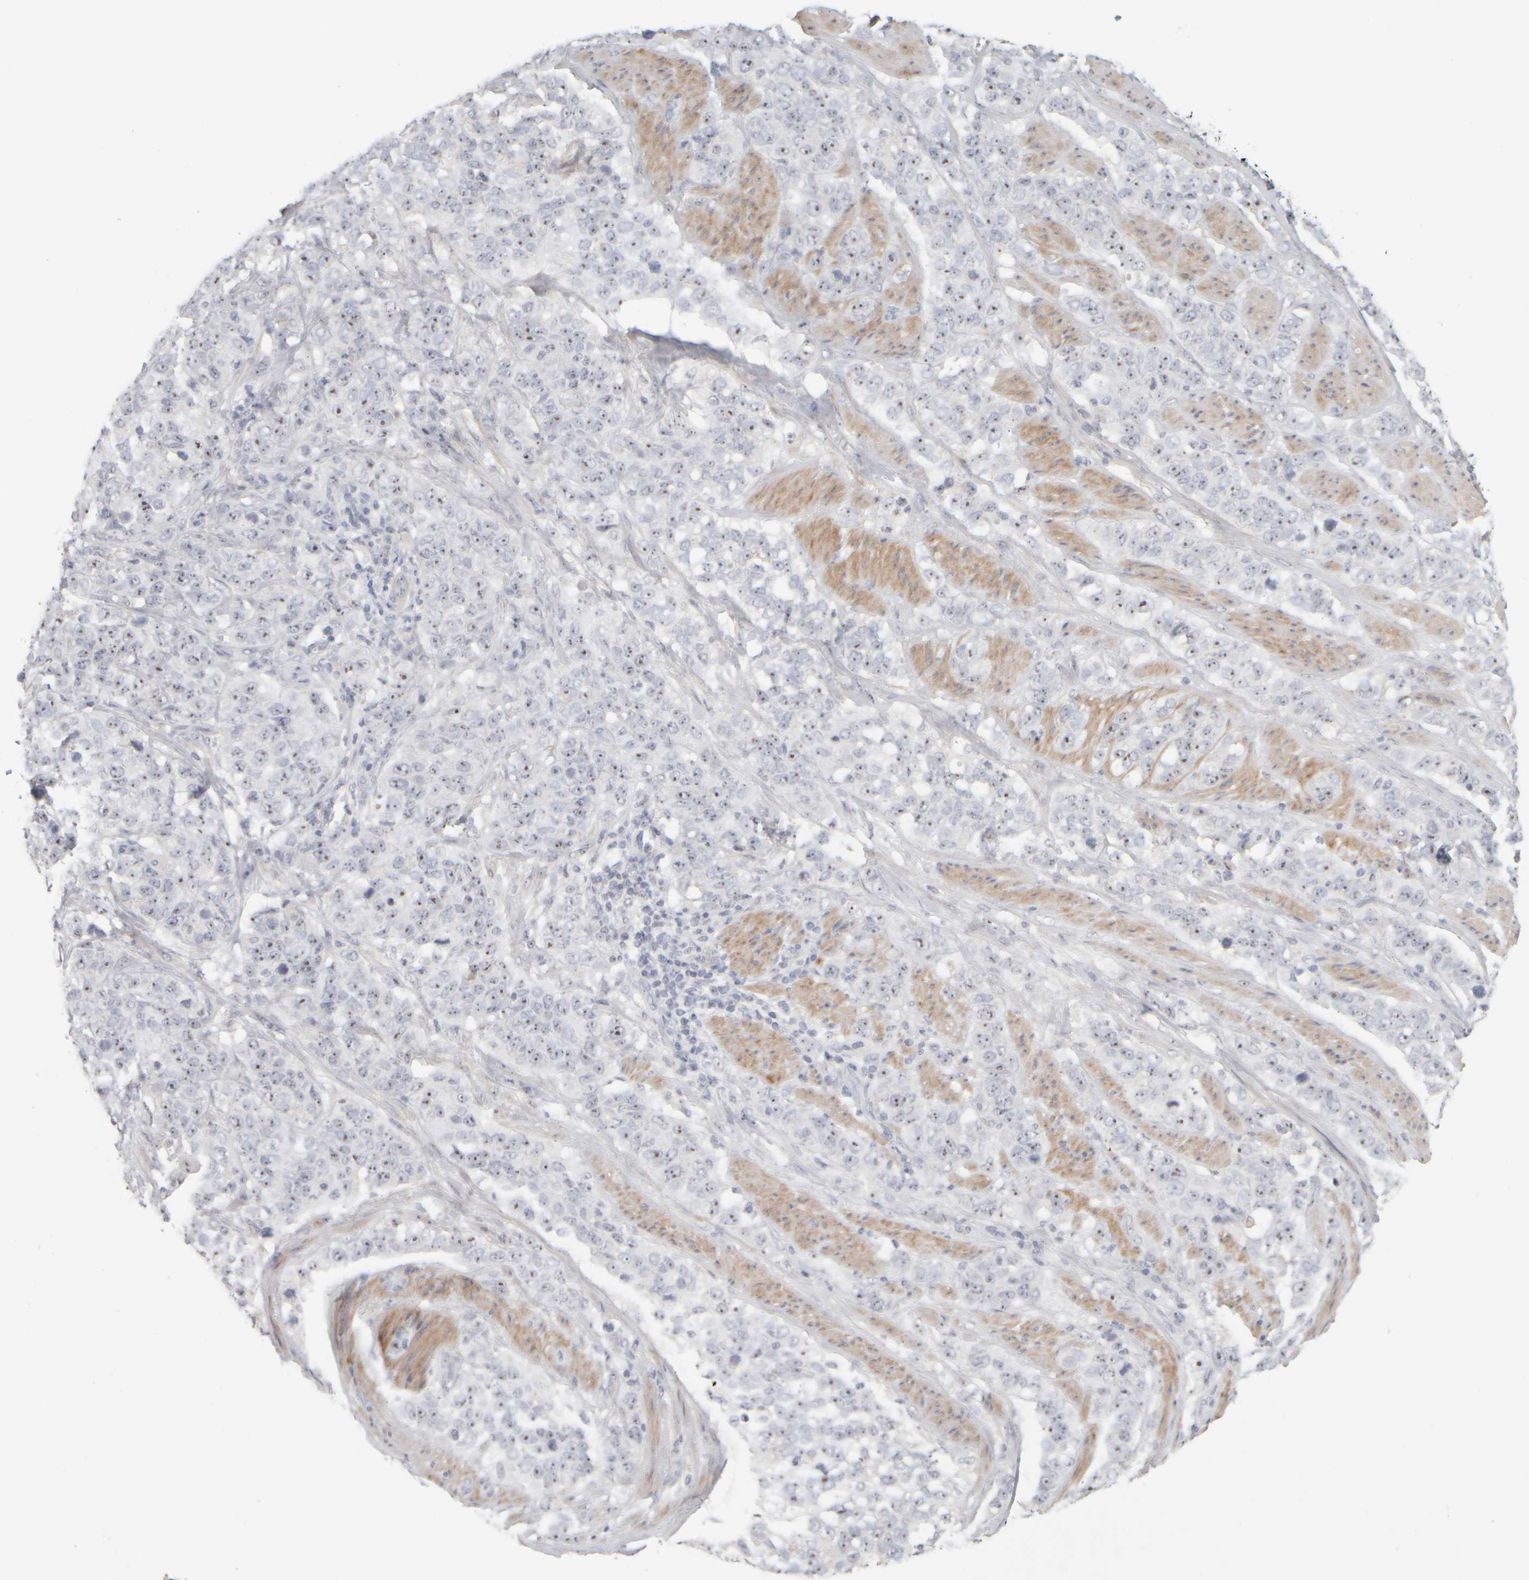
{"staining": {"intensity": "strong", "quantity": ">75%", "location": "nuclear"}, "tissue": "stomach cancer", "cell_type": "Tumor cells", "image_type": "cancer", "snomed": [{"axis": "morphology", "description": "Adenocarcinoma, NOS"}, {"axis": "topography", "description": "Stomach"}], "caption": "Tumor cells show high levels of strong nuclear expression in about >75% of cells in human adenocarcinoma (stomach).", "gene": "DCXR", "patient": {"sex": "male", "age": 48}}